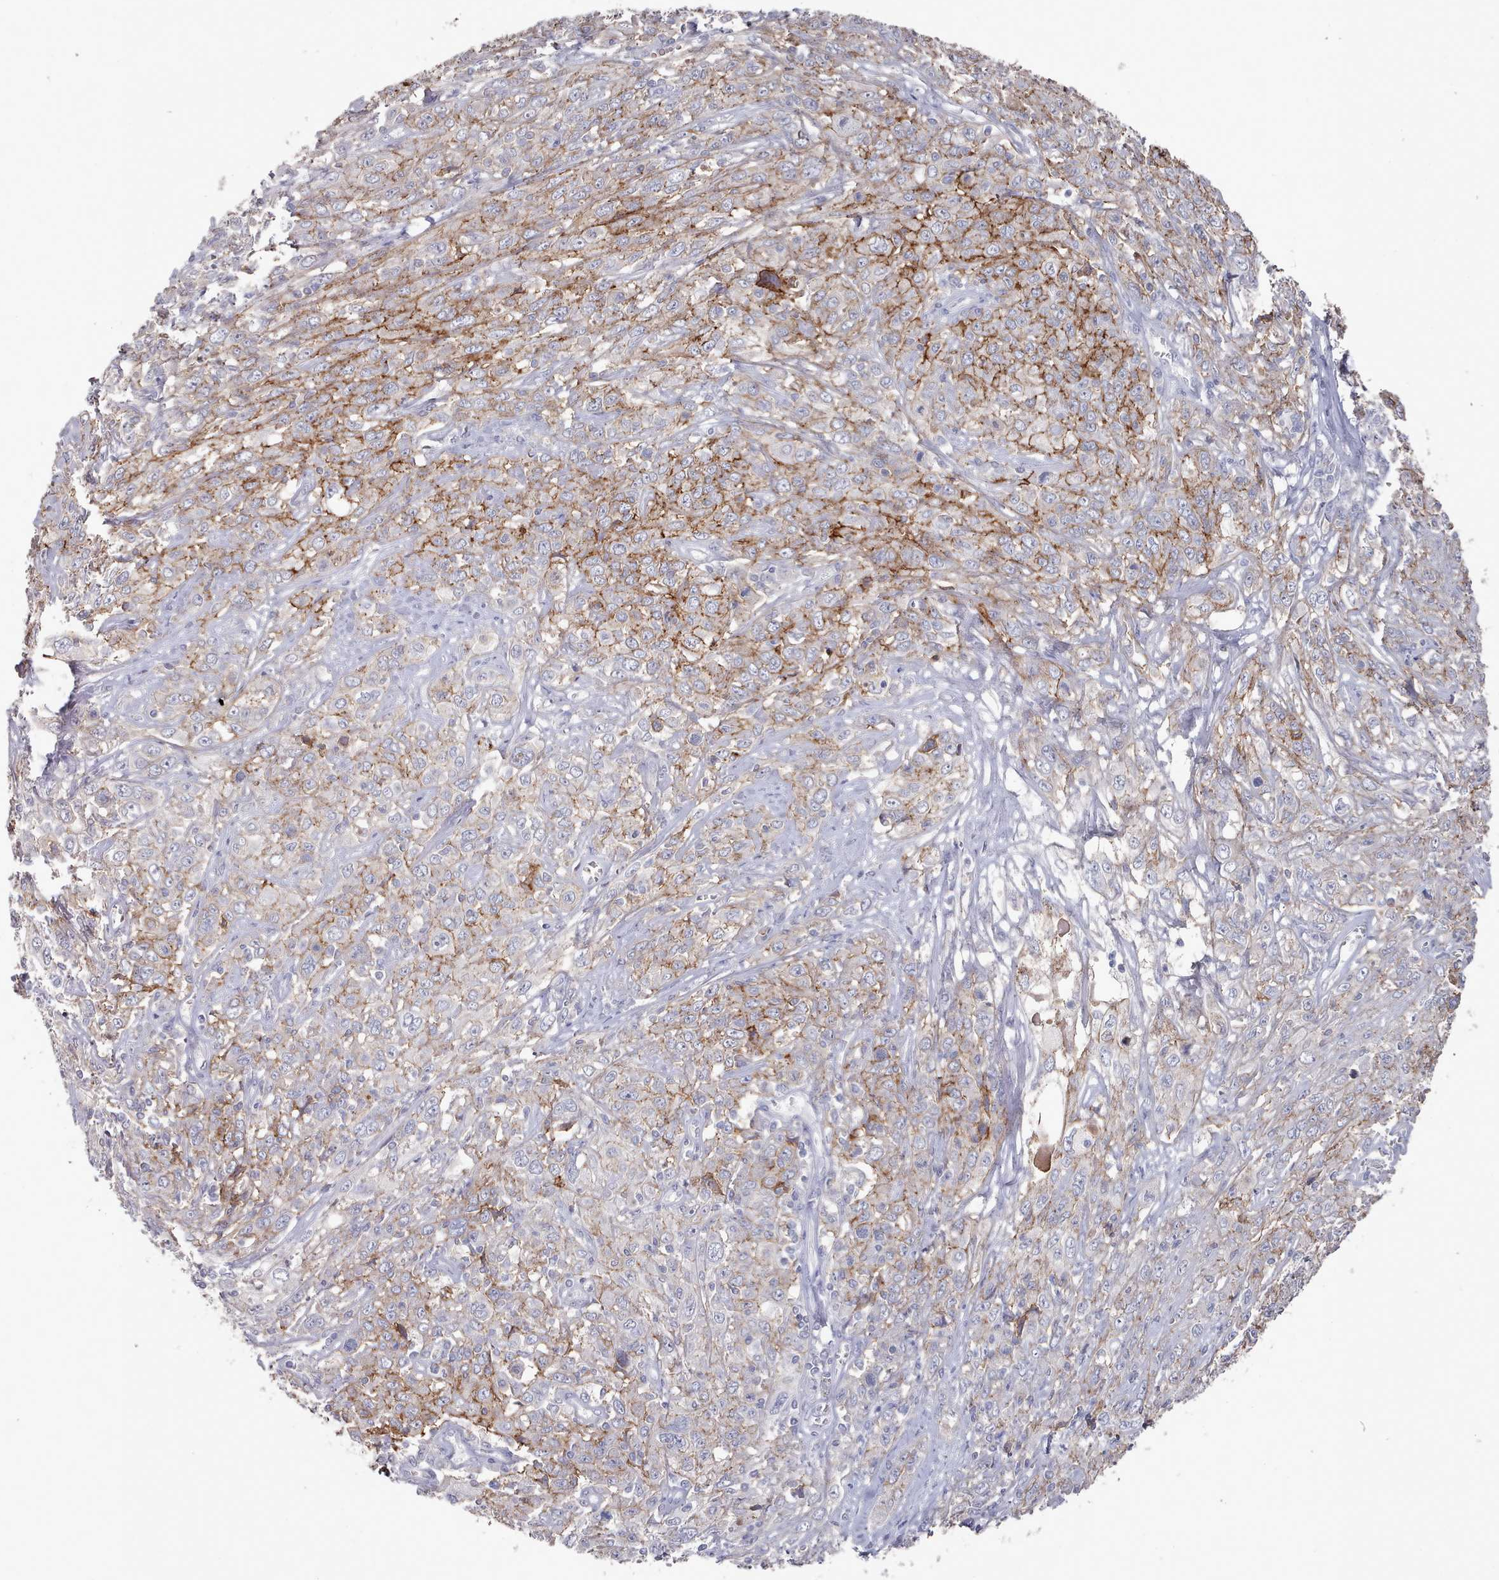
{"staining": {"intensity": "moderate", "quantity": "25%-75%", "location": "cytoplasmic/membranous"}, "tissue": "cervical cancer", "cell_type": "Tumor cells", "image_type": "cancer", "snomed": [{"axis": "morphology", "description": "Squamous cell carcinoma, NOS"}, {"axis": "topography", "description": "Cervix"}], "caption": "This micrograph reveals cervical squamous cell carcinoma stained with IHC to label a protein in brown. The cytoplasmic/membranous of tumor cells show moderate positivity for the protein. Nuclei are counter-stained blue.", "gene": "PROM2", "patient": {"sex": "female", "age": 46}}